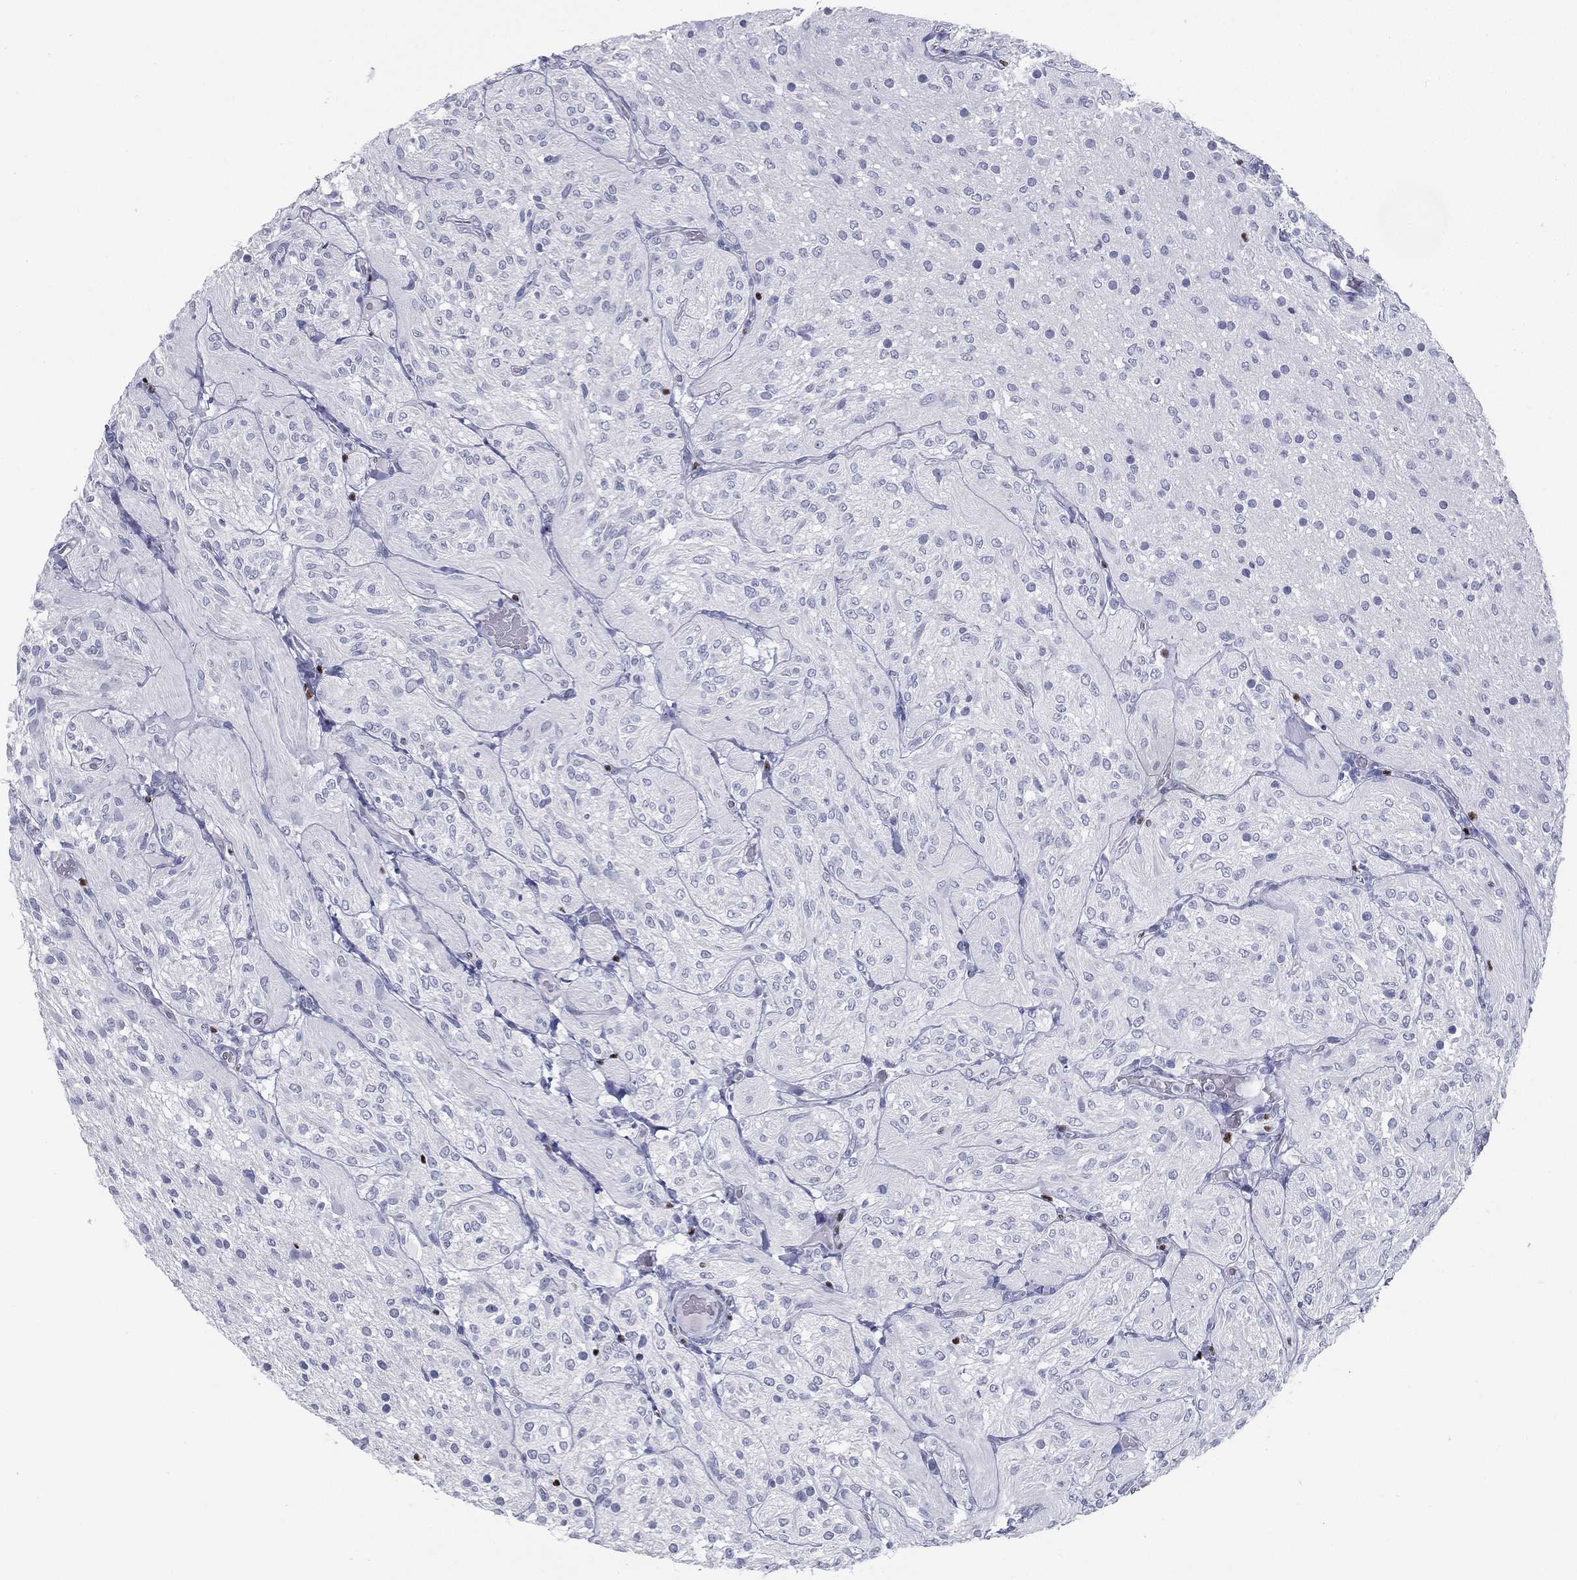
{"staining": {"intensity": "negative", "quantity": "none", "location": "none"}, "tissue": "glioma", "cell_type": "Tumor cells", "image_type": "cancer", "snomed": [{"axis": "morphology", "description": "Glioma, malignant, Low grade"}, {"axis": "topography", "description": "Brain"}], "caption": "This is an immunohistochemistry (IHC) image of malignant glioma (low-grade). There is no staining in tumor cells.", "gene": "PYHIN1", "patient": {"sex": "male", "age": 3}}